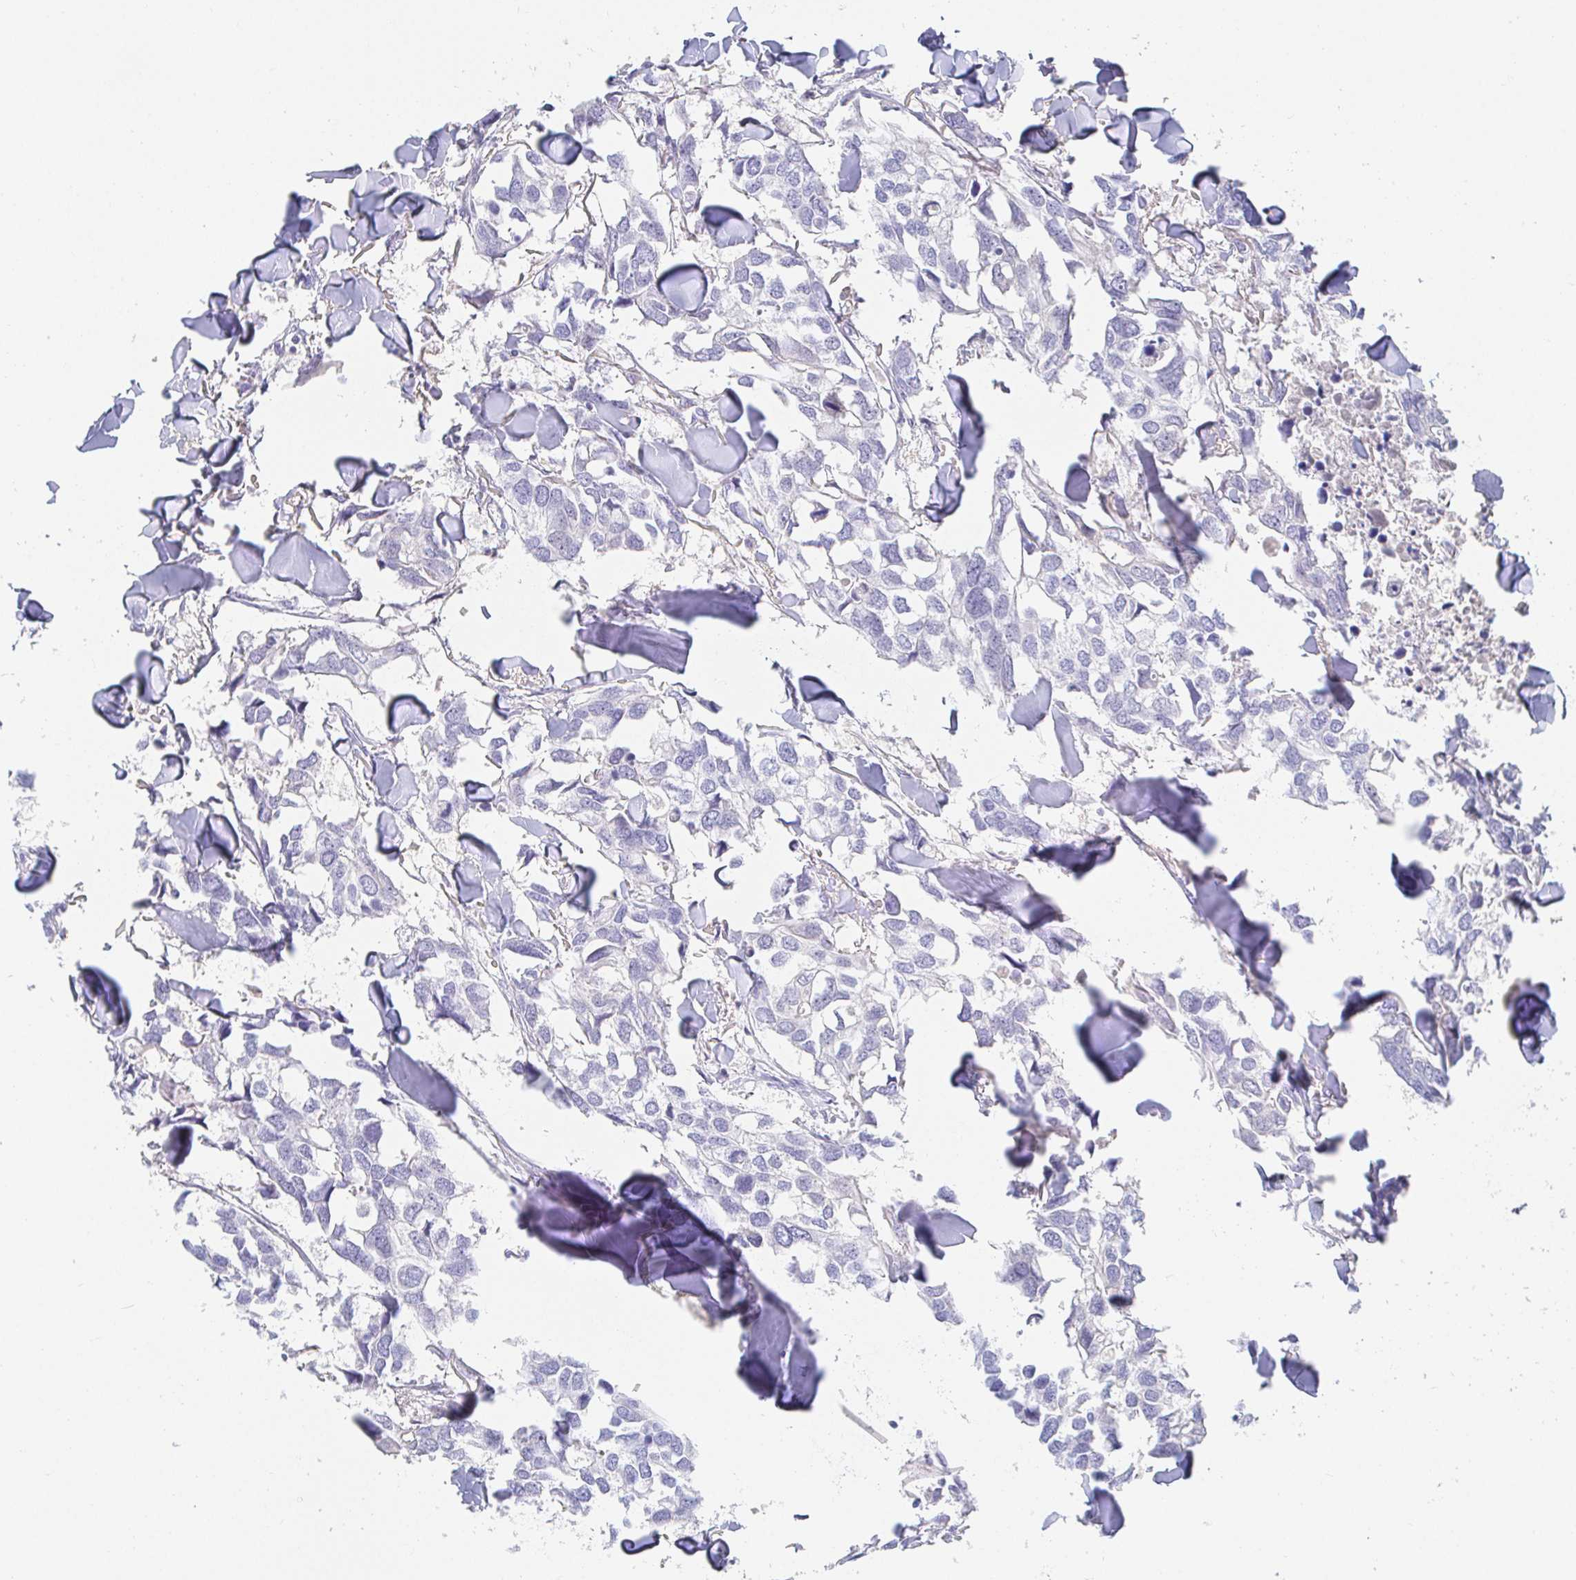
{"staining": {"intensity": "negative", "quantity": "none", "location": "none"}, "tissue": "breast cancer", "cell_type": "Tumor cells", "image_type": "cancer", "snomed": [{"axis": "morphology", "description": "Duct carcinoma"}, {"axis": "topography", "description": "Breast"}], "caption": "Immunohistochemical staining of human intraductal carcinoma (breast) reveals no significant expression in tumor cells.", "gene": "PDE6B", "patient": {"sex": "female", "age": 83}}